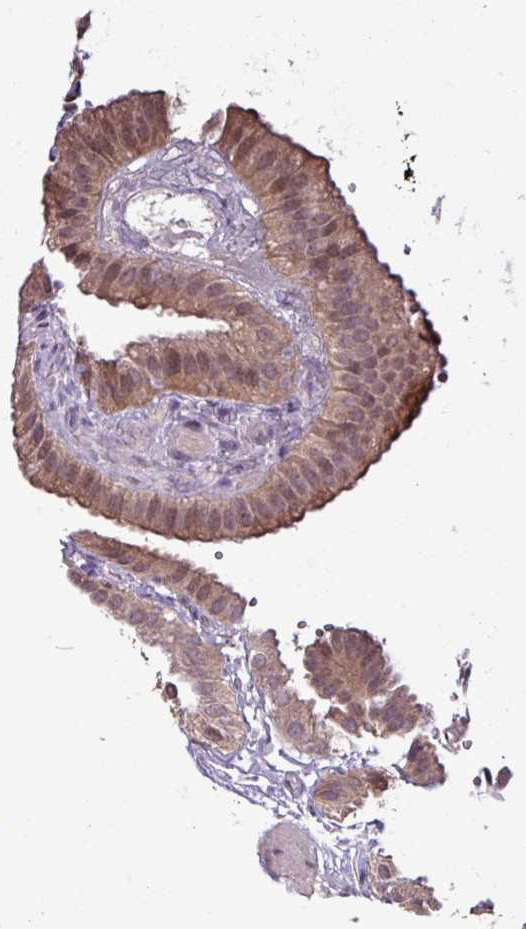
{"staining": {"intensity": "moderate", "quantity": ">75%", "location": "cytoplasmic/membranous,nuclear"}, "tissue": "gallbladder", "cell_type": "Glandular cells", "image_type": "normal", "snomed": [{"axis": "morphology", "description": "Normal tissue, NOS"}, {"axis": "topography", "description": "Gallbladder"}], "caption": "Immunohistochemical staining of benign human gallbladder reveals moderate cytoplasmic/membranous,nuclear protein positivity in about >75% of glandular cells. (DAB (3,3'-diaminobenzidine) IHC with brightfield microscopy, high magnification).", "gene": "SKIC2", "patient": {"sex": "female", "age": 61}}